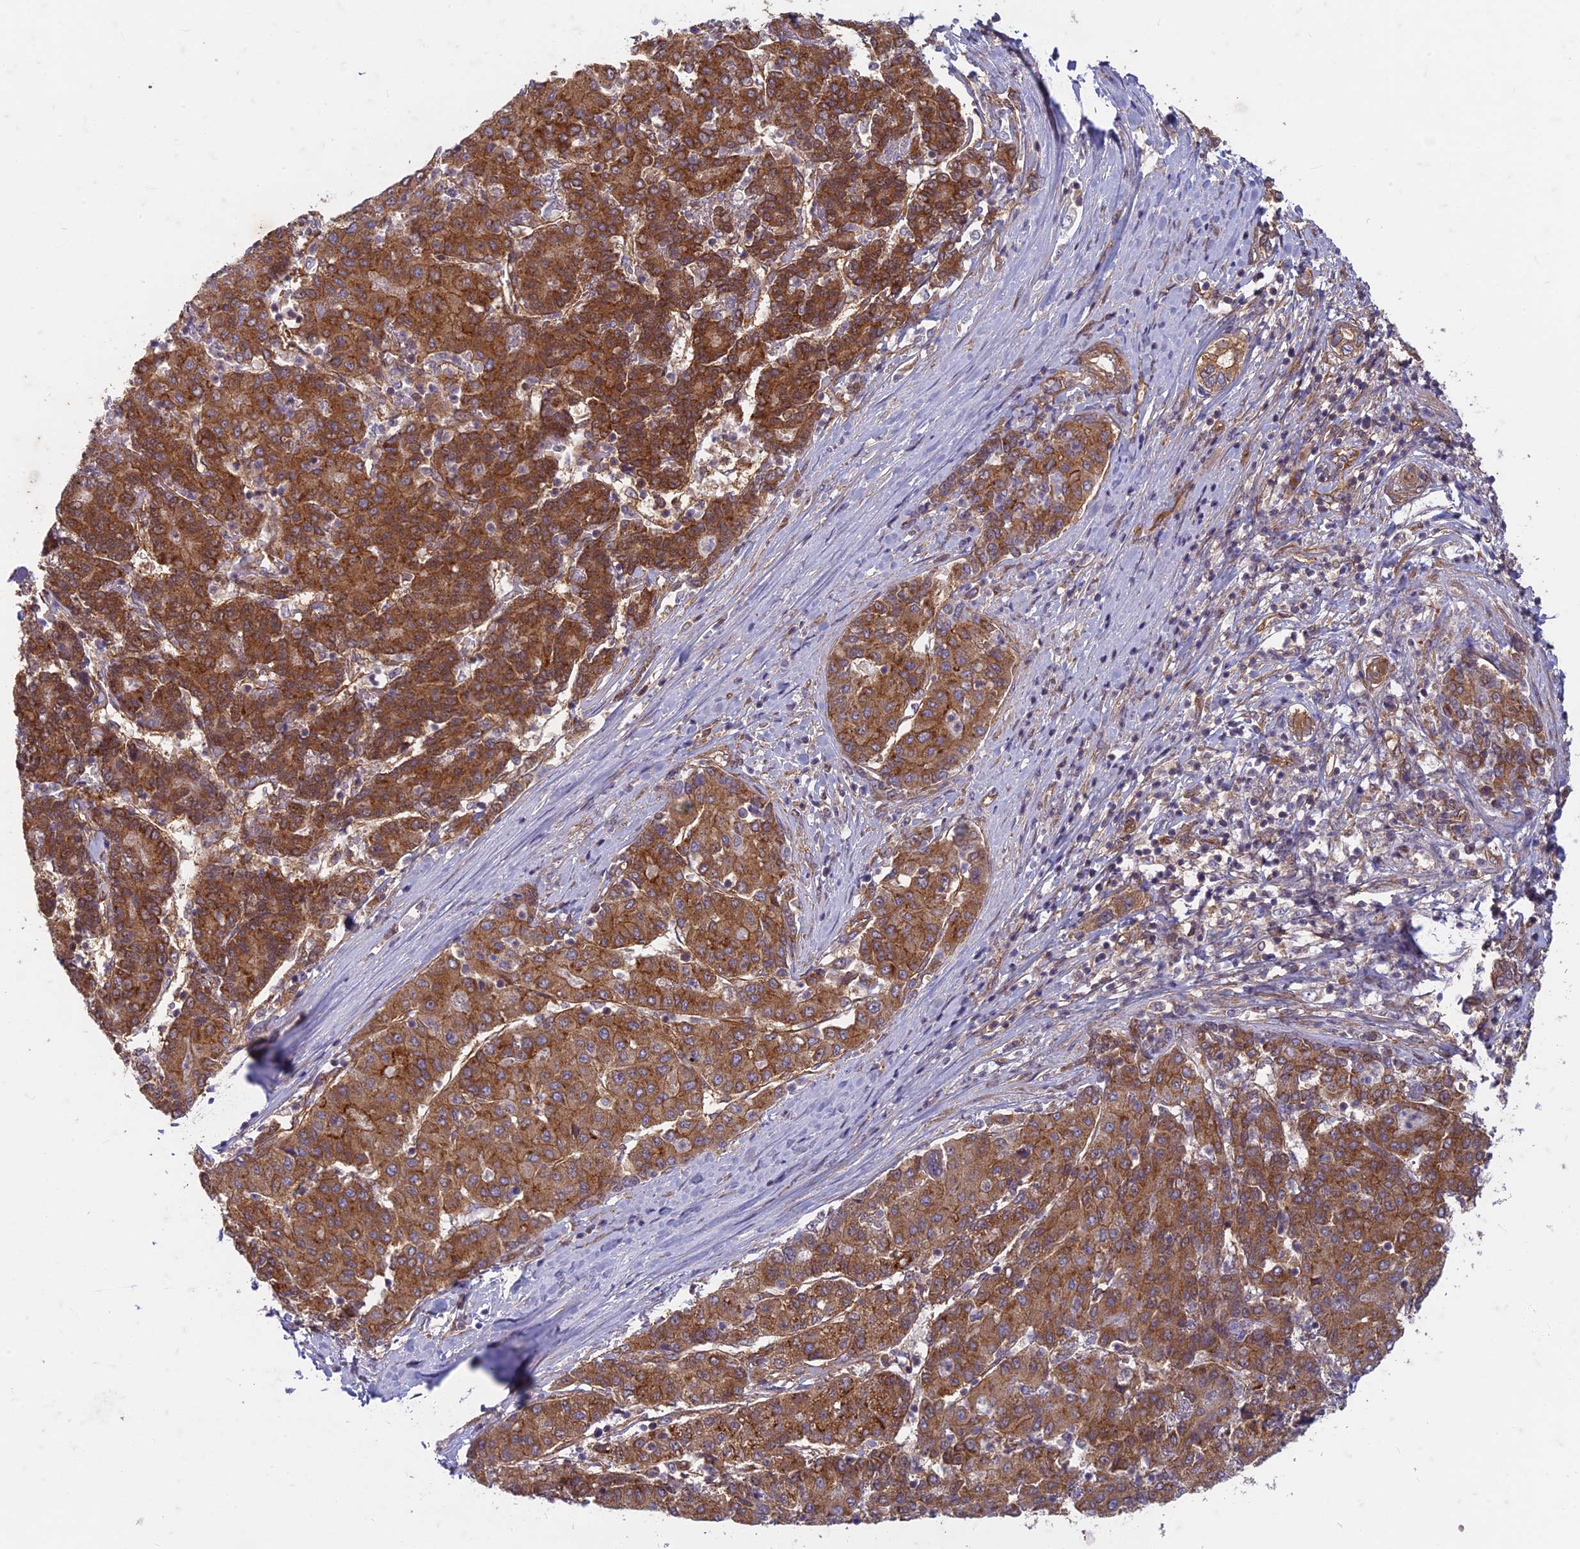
{"staining": {"intensity": "strong", "quantity": ">75%", "location": "cytoplasmic/membranous"}, "tissue": "liver cancer", "cell_type": "Tumor cells", "image_type": "cancer", "snomed": [{"axis": "morphology", "description": "Carcinoma, Hepatocellular, NOS"}, {"axis": "topography", "description": "Liver"}], "caption": "Protein expression analysis of liver hepatocellular carcinoma reveals strong cytoplasmic/membranous positivity in approximately >75% of tumor cells.", "gene": "TCF25", "patient": {"sex": "male", "age": 65}}